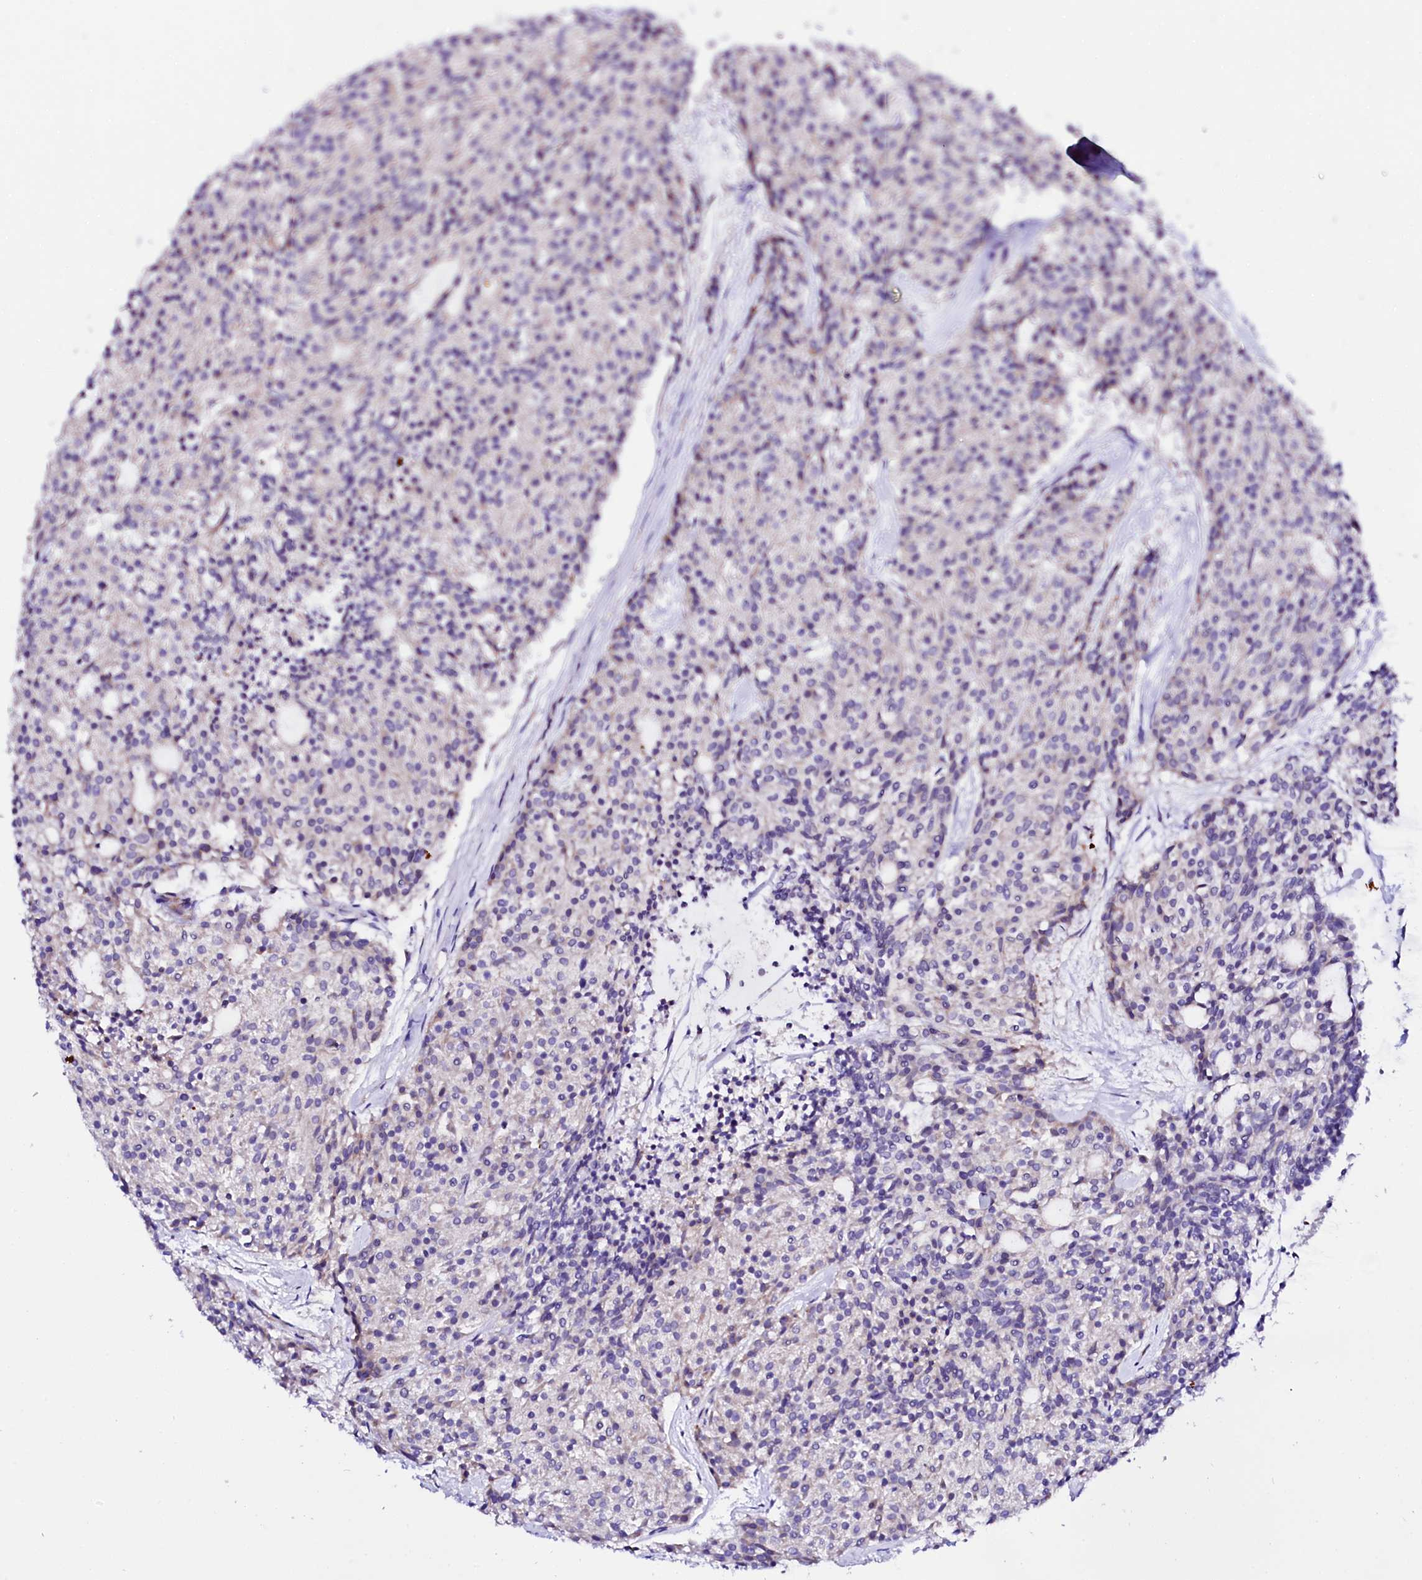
{"staining": {"intensity": "negative", "quantity": "none", "location": "none"}, "tissue": "carcinoid", "cell_type": "Tumor cells", "image_type": "cancer", "snomed": [{"axis": "morphology", "description": "Carcinoid, malignant, NOS"}, {"axis": "topography", "description": "Pancreas"}], "caption": "Tumor cells are negative for brown protein staining in carcinoid.", "gene": "BTBD16", "patient": {"sex": "female", "age": 54}}